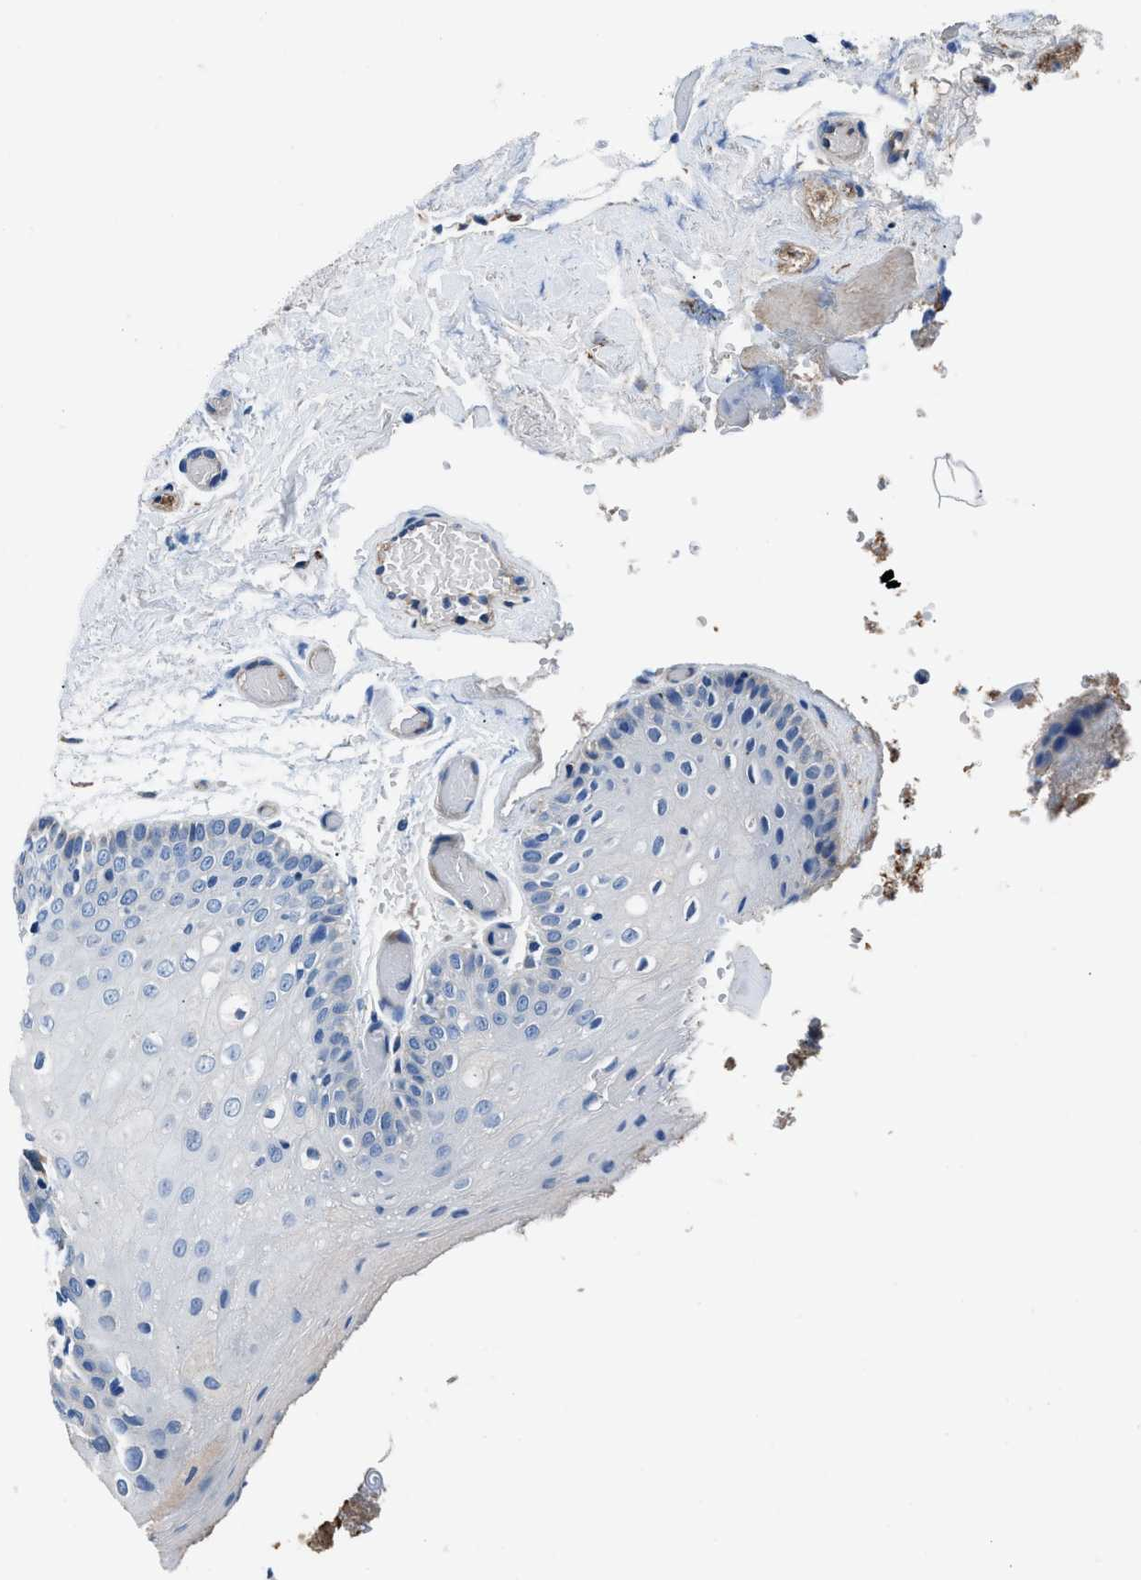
{"staining": {"intensity": "negative", "quantity": "none", "location": "none"}, "tissue": "oral mucosa", "cell_type": "Squamous epithelial cells", "image_type": "normal", "snomed": [{"axis": "morphology", "description": "Normal tissue, NOS"}, {"axis": "morphology", "description": "Squamous cell carcinoma, NOS"}, {"axis": "topography", "description": "Oral tissue"}, {"axis": "topography", "description": "Head-Neck"}], "caption": "Photomicrograph shows no protein positivity in squamous epithelial cells of normal oral mucosa. (Stains: DAB immunohistochemistry (IHC) with hematoxylin counter stain, Microscopy: brightfield microscopy at high magnification).", "gene": "PRTFDC1", "patient": {"sex": "male", "age": 71}}